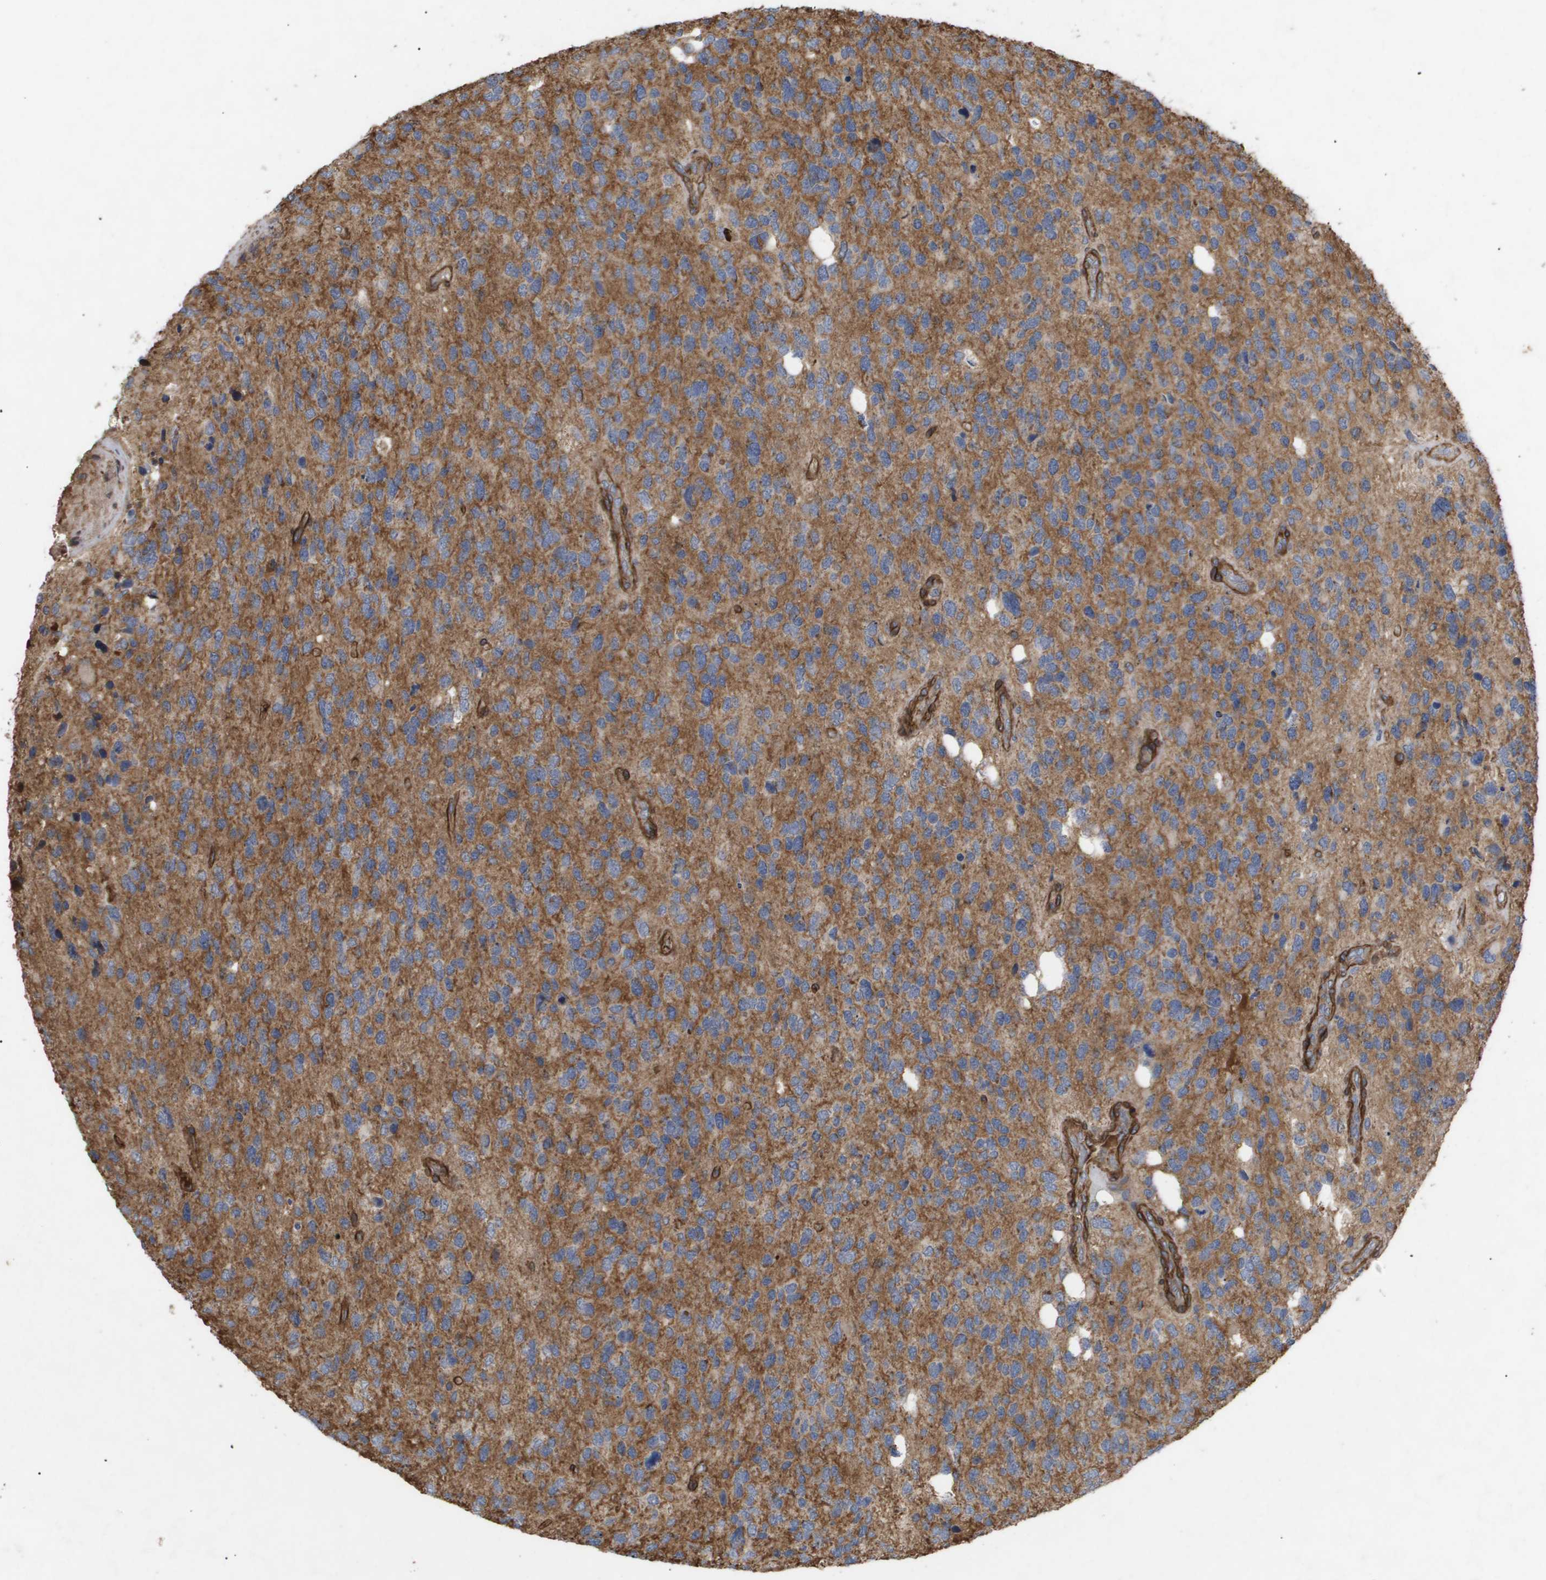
{"staining": {"intensity": "moderate", "quantity": ">75%", "location": "cytoplasmic/membranous"}, "tissue": "glioma", "cell_type": "Tumor cells", "image_type": "cancer", "snomed": [{"axis": "morphology", "description": "Glioma, malignant, High grade"}, {"axis": "topography", "description": "Brain"}], "caption": "High-magnification brightfield microscopy of glioma stained with DAB (3,3'-diaminobenzidine) (brown) and counterstained with hematoxylin (blue). tumor cells exhibit moderate cytoplasmic/membranous positivity is identified in about>75% of cells. (DAB = brown stain, brightfield microscopy at high magnification).", "gene": "TNS1", "patient": {"sex": "female", "age": 58}}